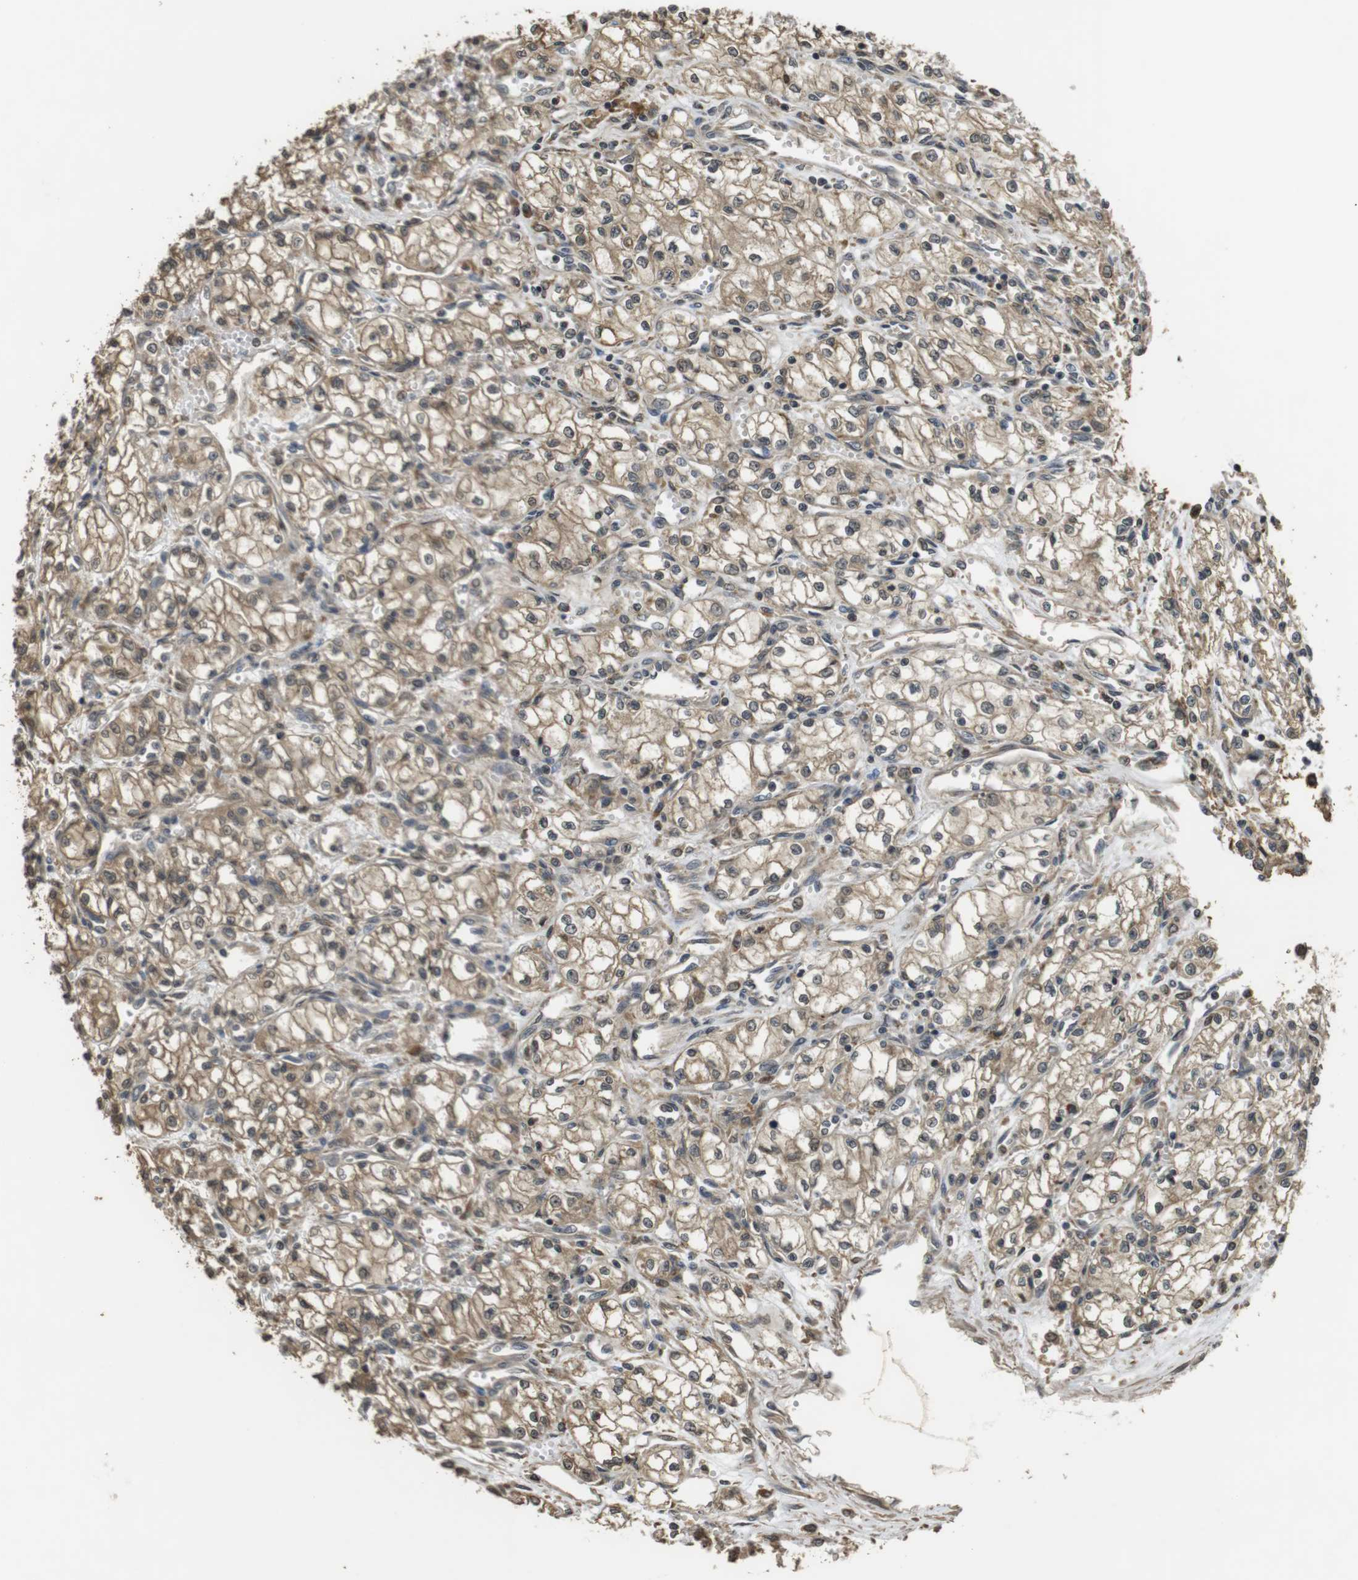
{"staining": {"intensity": "moderate", "quantity": ">75%", "location": "cytoplasmic/membranous"}, "tissue": "renal cancer", "cell_type": "Tumor cells", "image_type": "cancer", "snomed": [{"axis": "morphology", "description": "Normal tissue, NOS"}, {"axis": "morphology", "description": "Adenocarcinoma, NOS"}, {"axis": "topography", "description": "Kidney"}], "caption": "A brown stain shows moderate cytoplasmic/membranous expression of a protein in human renal adenocarcinoma tumor cells.", "gene": "FZD10", "patient": {"sex": "male", "age": 59}}